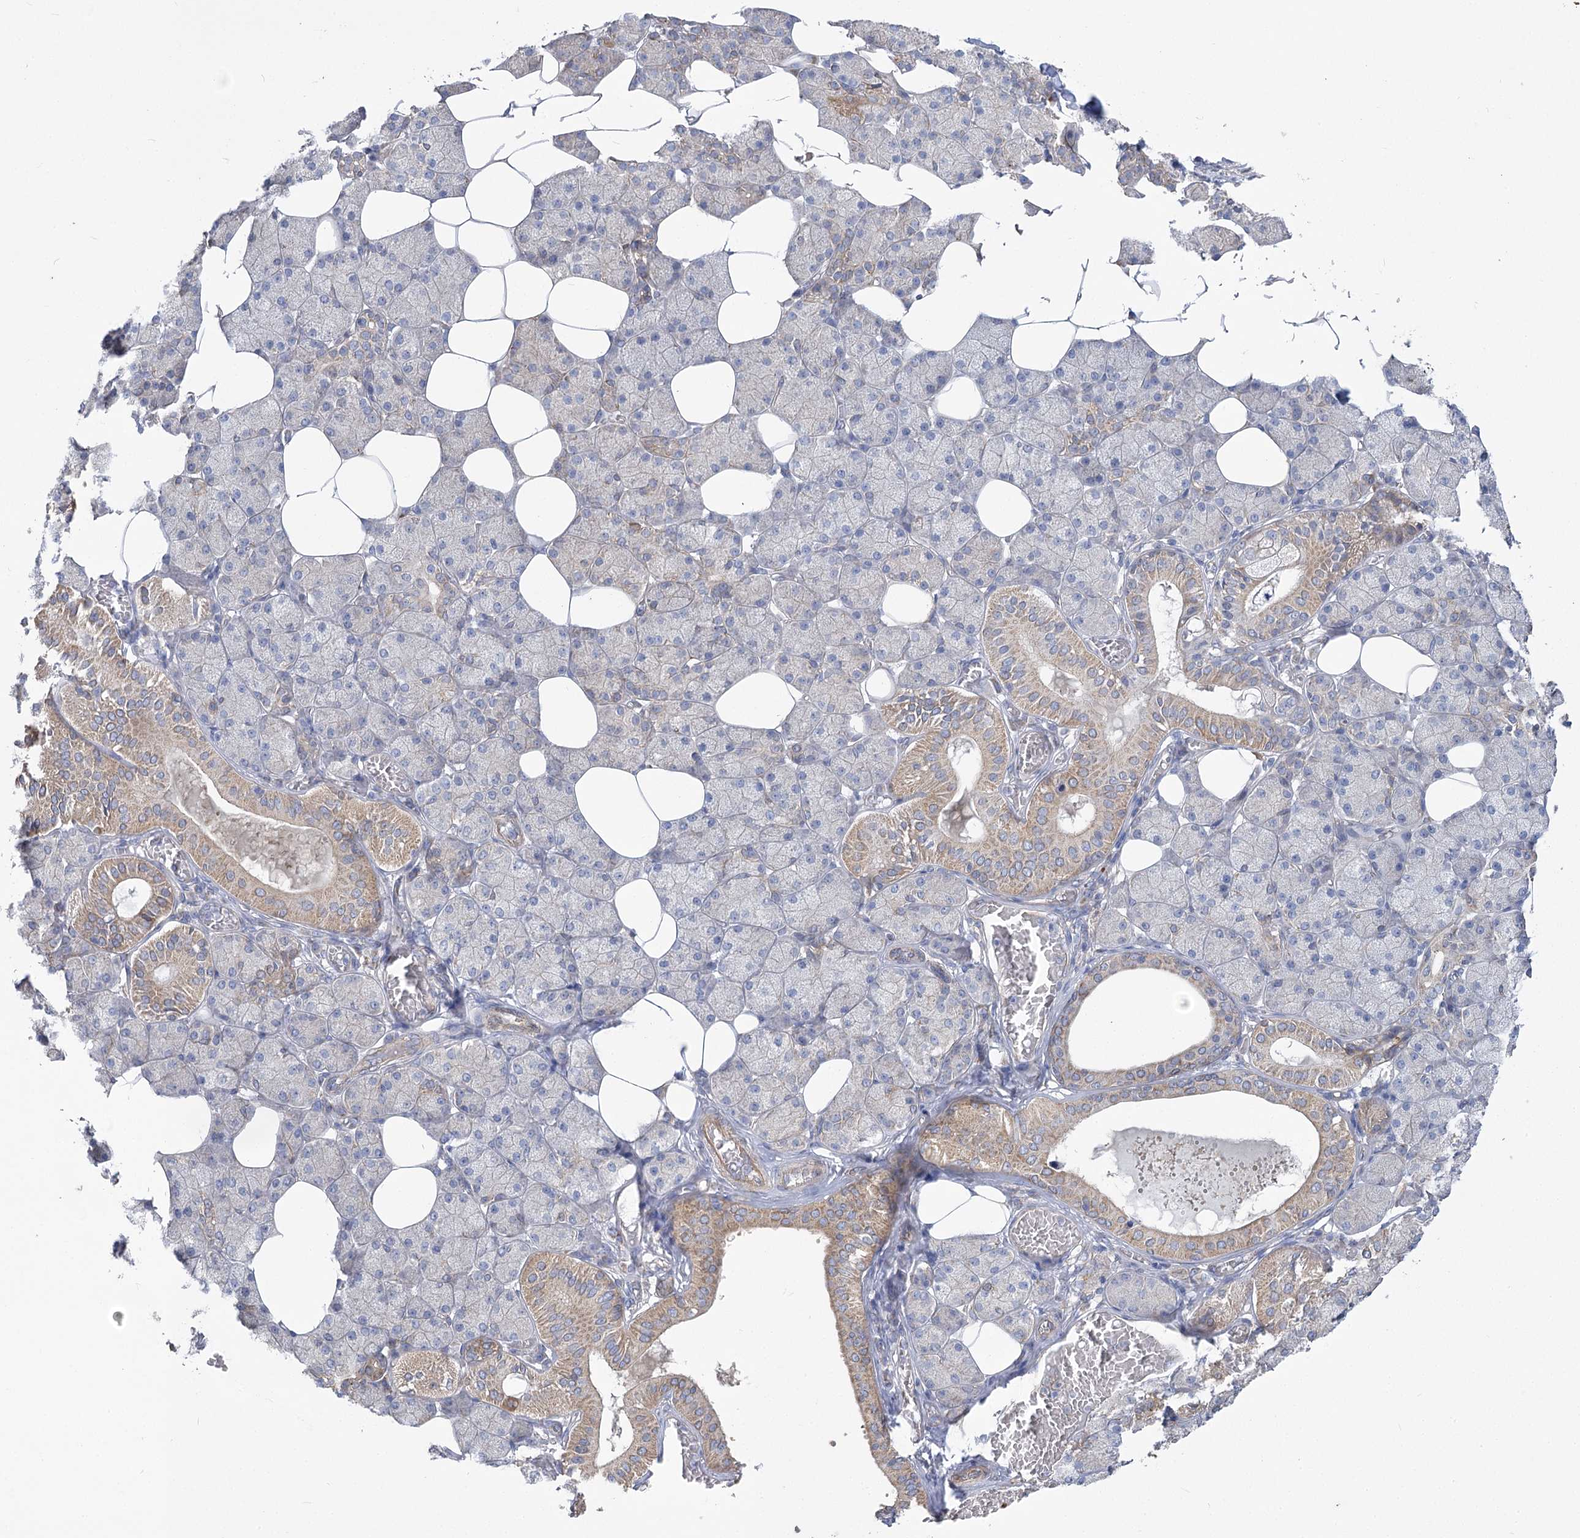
{"staining": {"intensity": "moderate", "quantity": "<25%", "location": "cytoplasmic/membranous"}, "tissue": "salivary gland", "cell_type": "Glandular cells", "image_type": "normal", "snomed": [{"axis": "morphology", "description": "Normal tissue, NOS"}, {"axis": "topography", "description": "Salivary gland"}], "caption": "This photomicrograph exhibits immunohistochemistry (IHC) staining of normal human salivary gland, with low moderate cytoplasmic/membranous positivity in approximately <25% of glandular cells.", "gene": "RMDN2", "patient": {"sex": "female", "age": 33}}